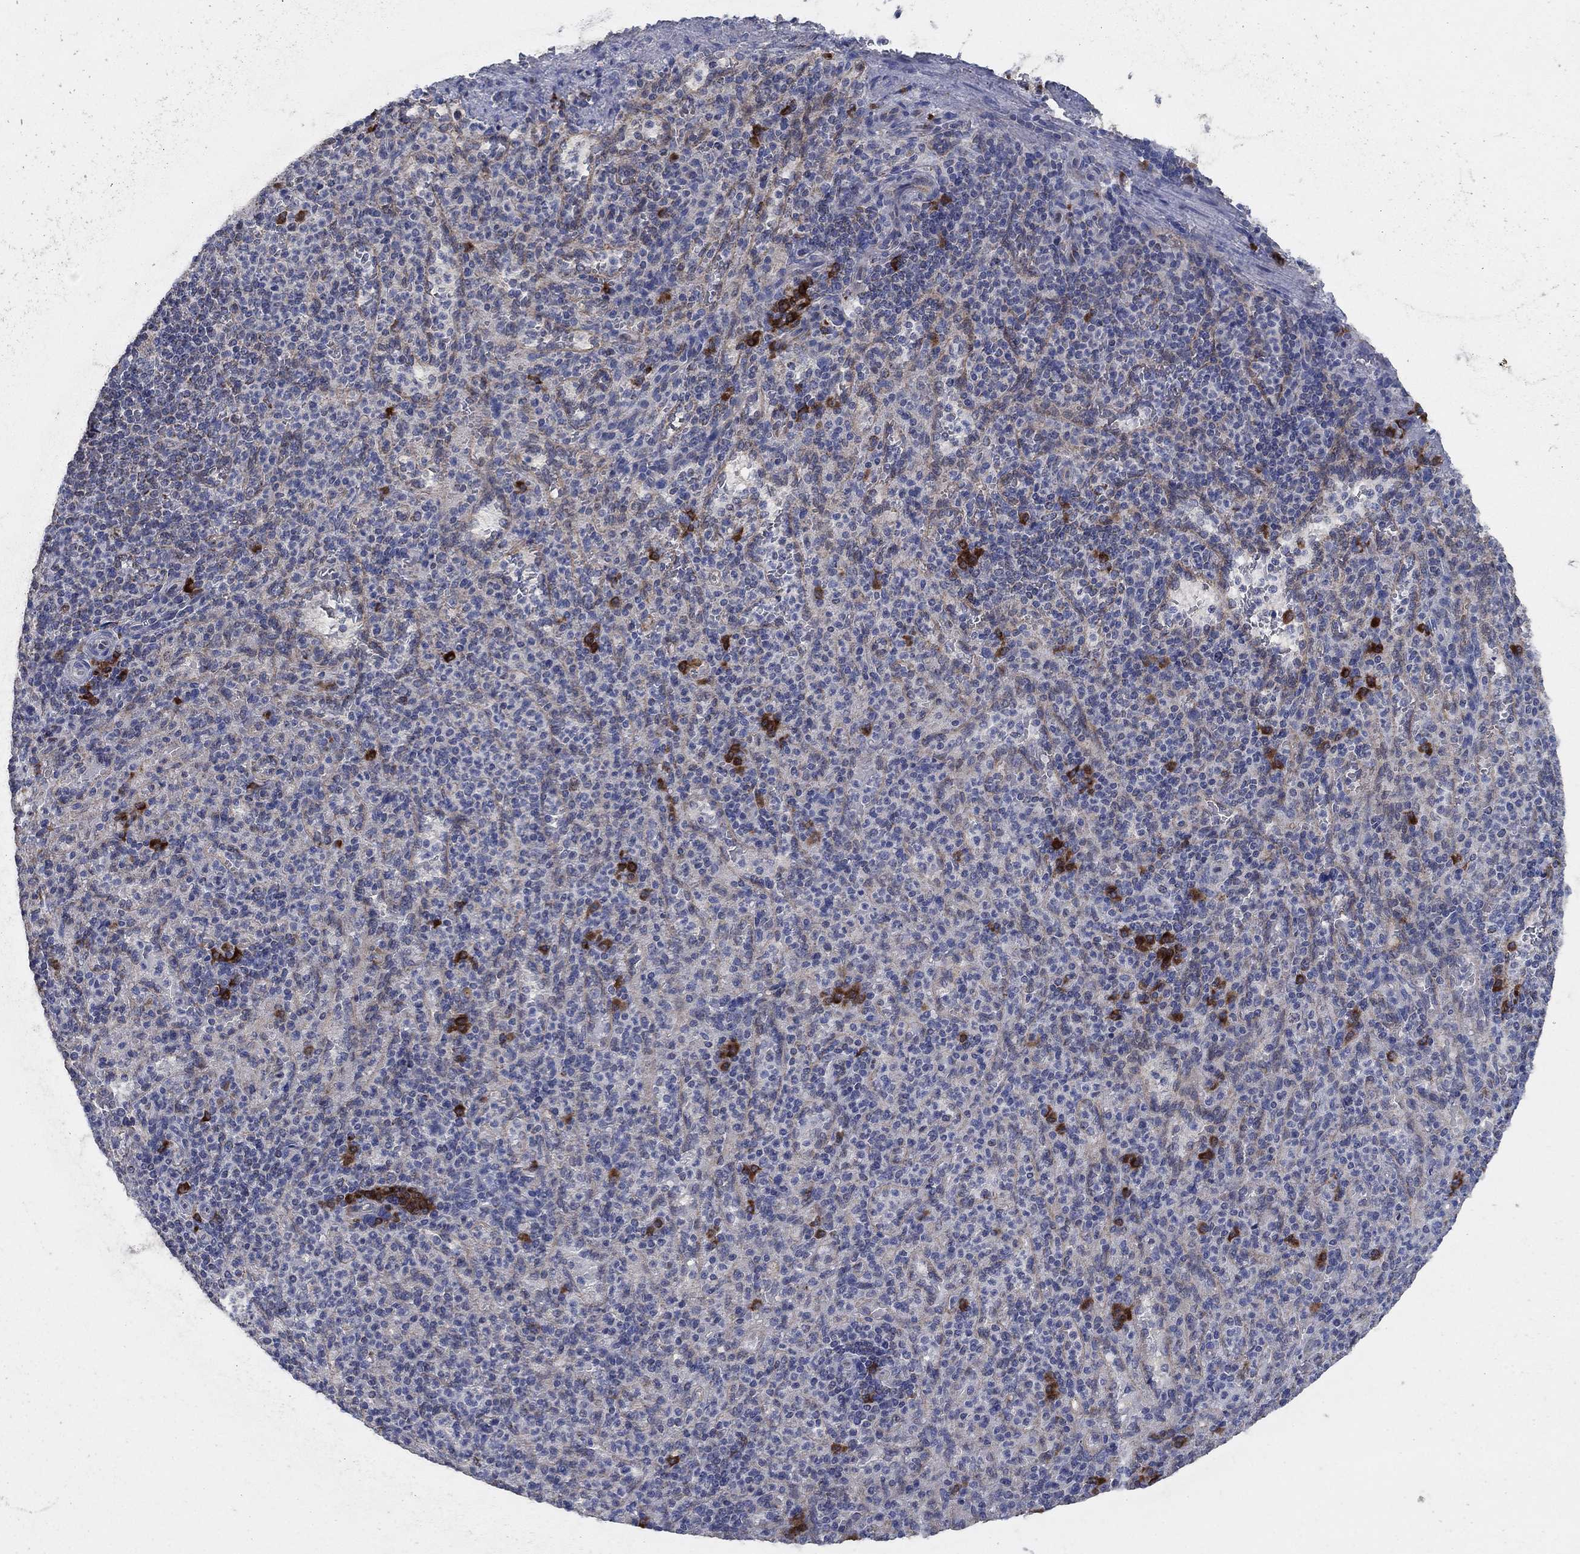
{"staining": {"intensity": "strong", "quantity": "<25%", "location": "cytoplasmic/membranous"}, "tissue": "spleen", "cell_type": "Cells in red pulp", "image_type": "normal", "snomed": [{"axis": "morphology", "description": "Normal tissue, NOS"}, {"axis": "topography", "description": "Spleen"}], "caption": "Protein staining of benign spleen exhibits strong cytoplasmic/membranous expression in about <25% of cells in red pulp.", "gene": "HID1", "patient": {"sex": "female", "age": 74}}